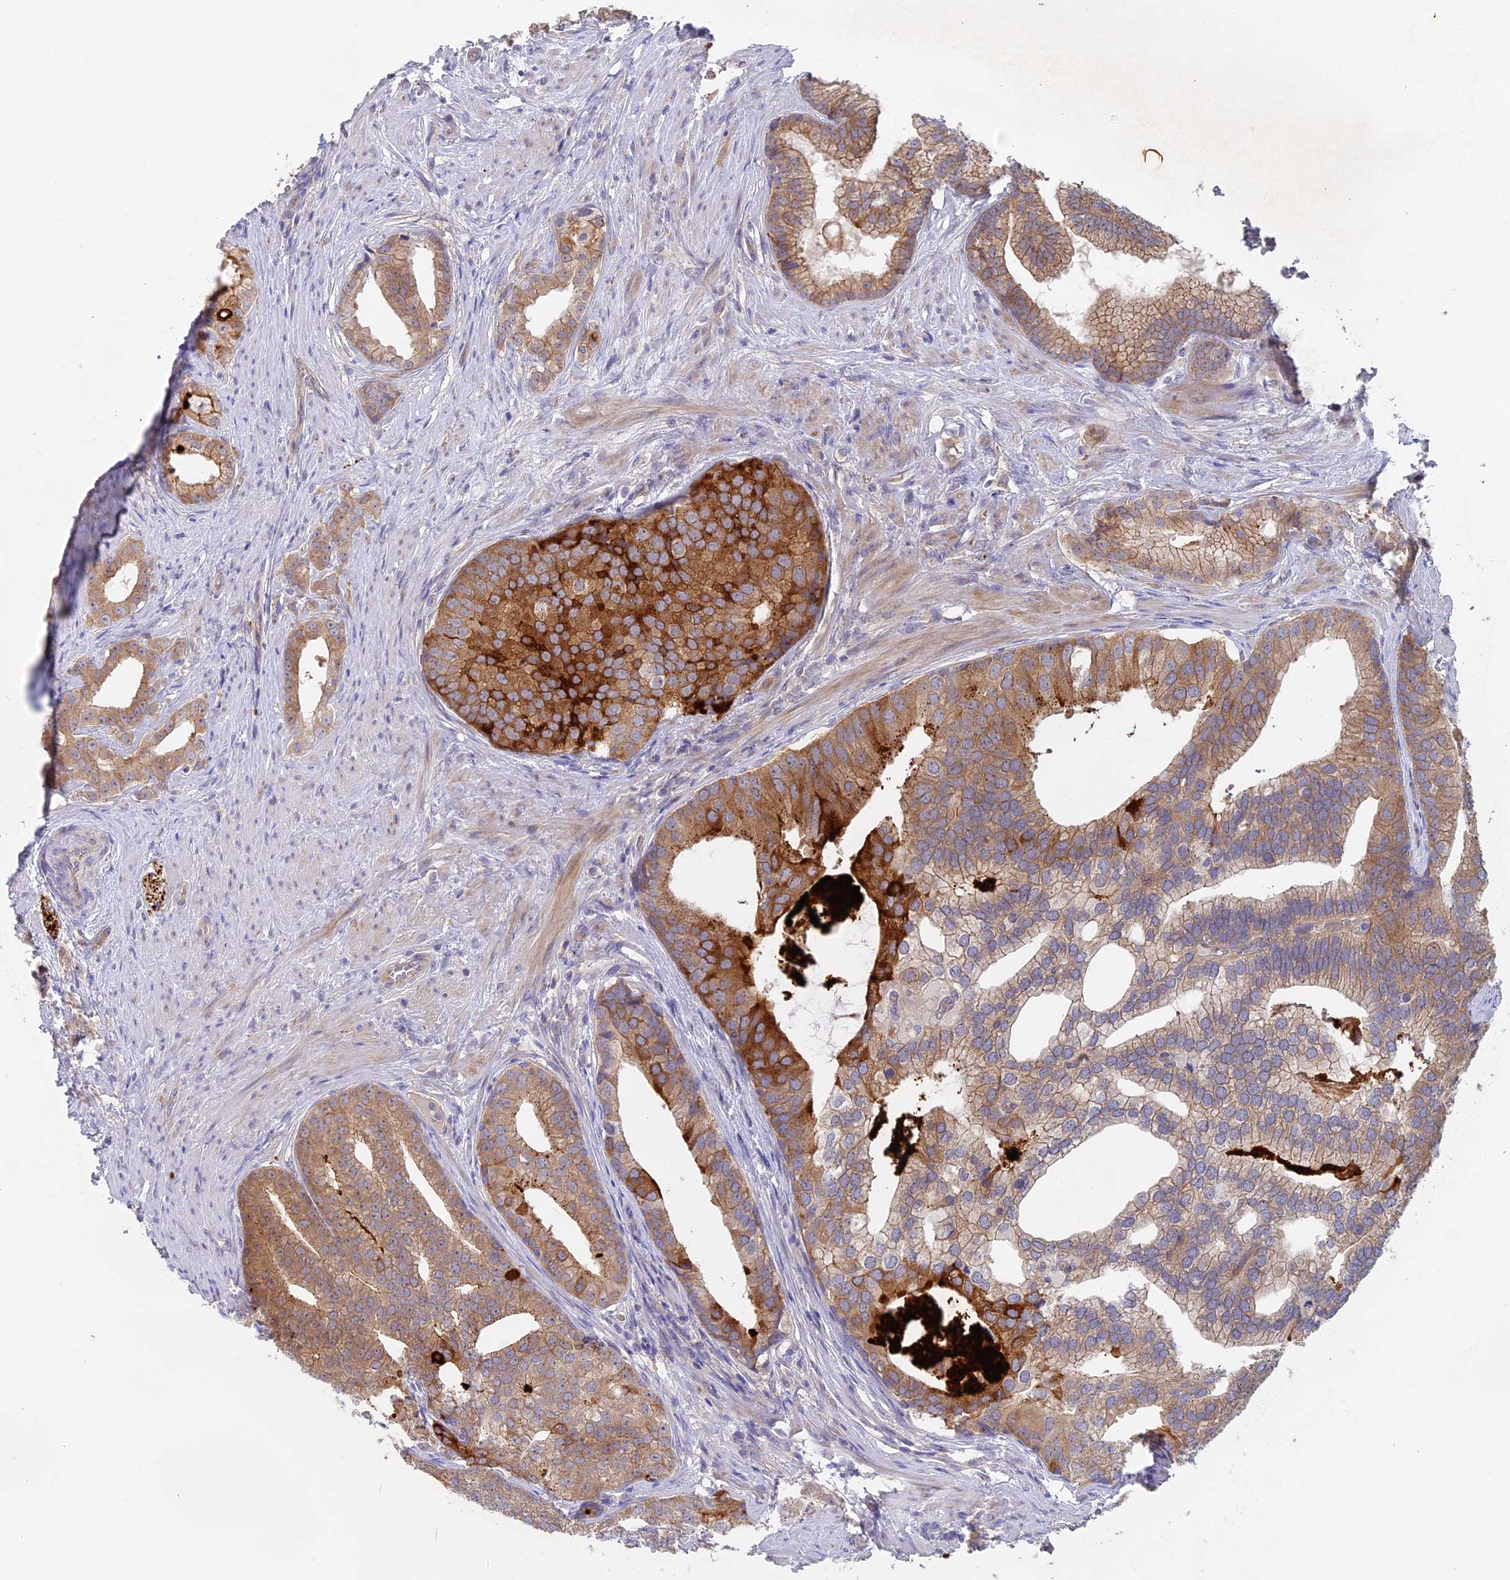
{"staining": {"intensity": "moderate", "quantity": ">75%", "location": "cytoplasmic/membranous"}, "tissue": "prostate cancer", "cell_type": "Tumor cells", "image_type": "cancer", "snomed": [{"axis": "morphology", "description": "Adenocarcinoma, Low grade"}, {"axis": "topography", "description": "Prostate"}], "caption": "A high-resolution histopathology image shows immunohistochemistry staining of prostate cancer (low-grade adenocarcinoma), which displays moderate cytoplasmic/membranous staining in about >75% of tumor cells.", "gene": "TENT4B", "patient": {"sex": "male", "age": 71}}